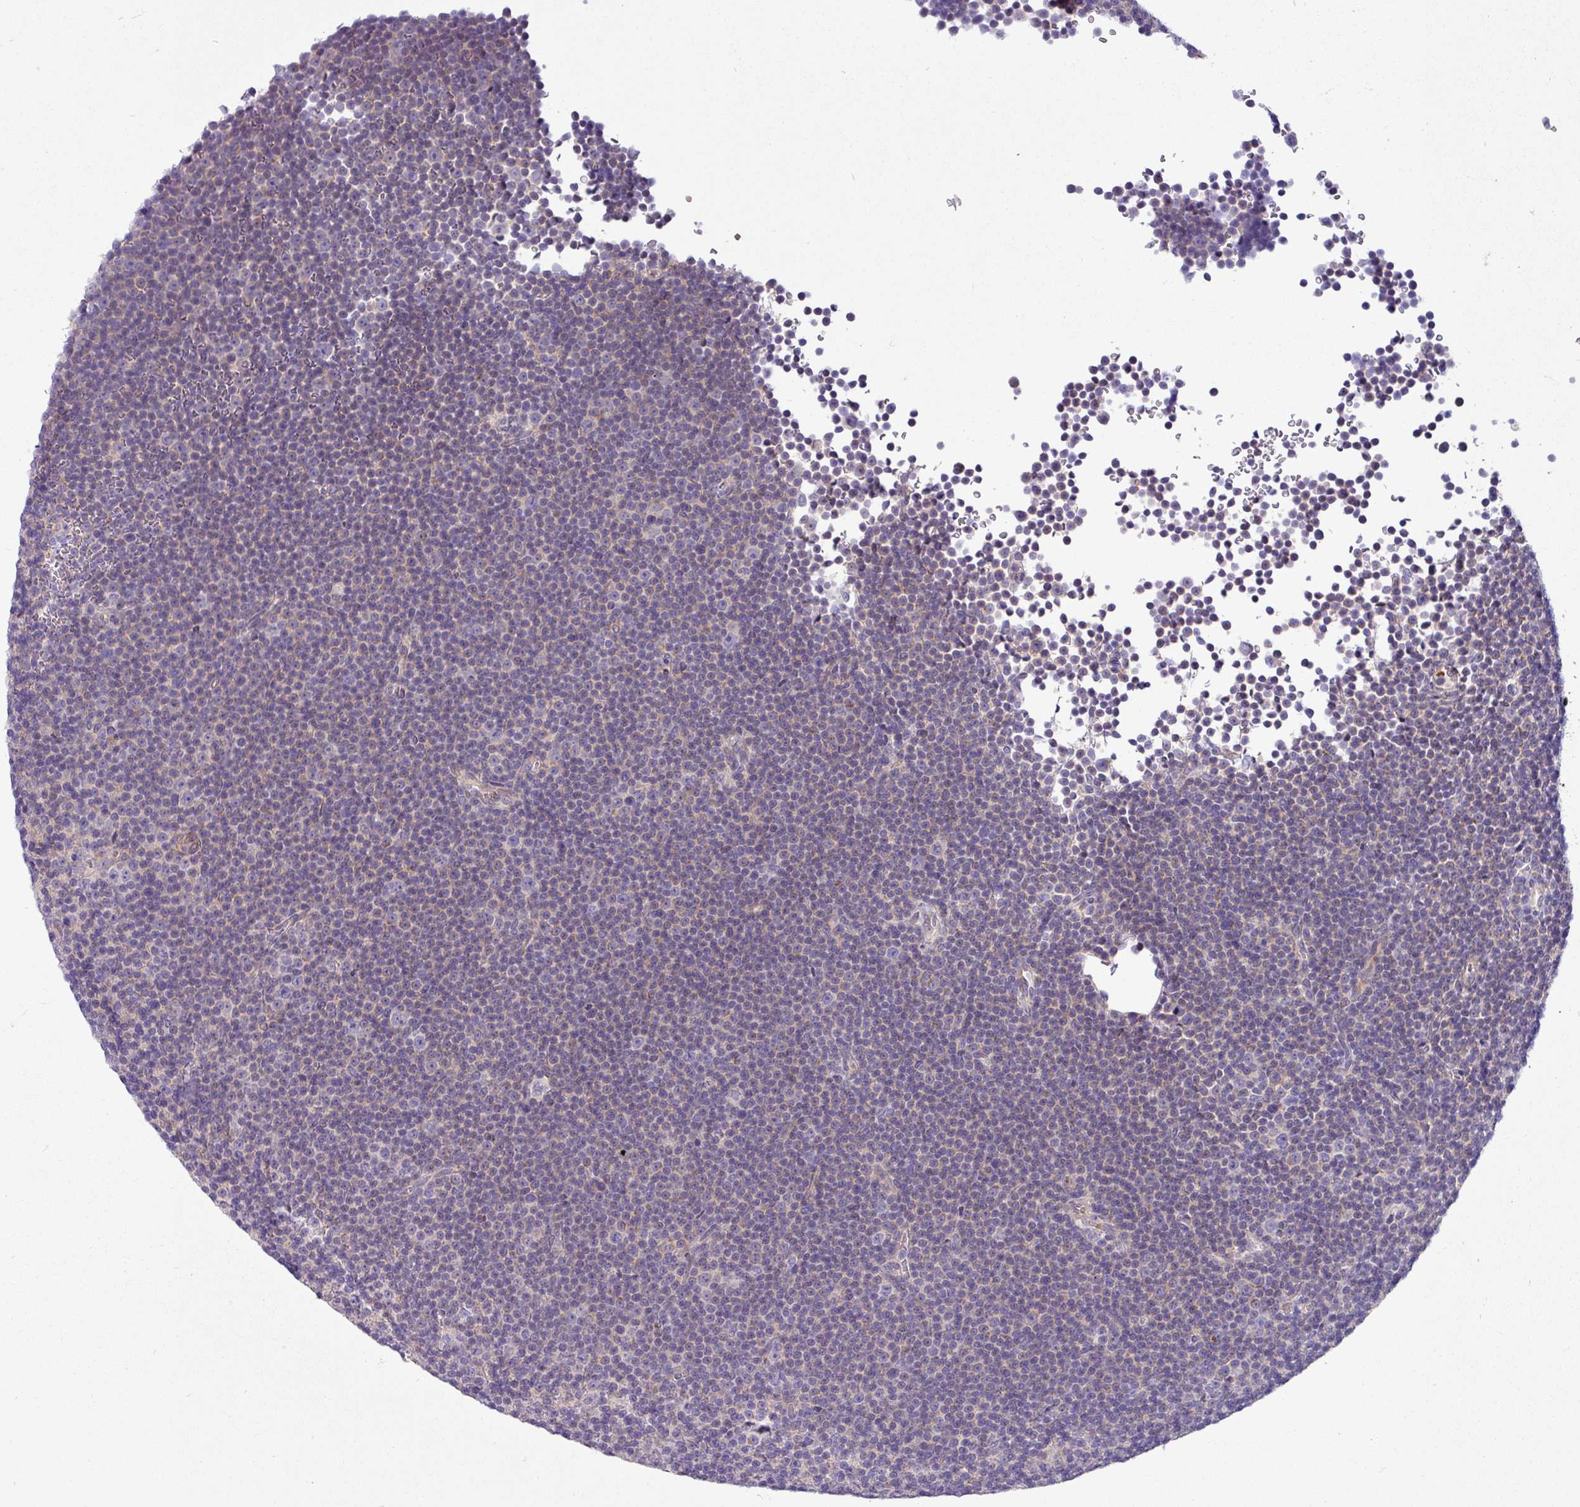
{"staining": {"intensity": "negative", "quantity": "none", "location": "none"}, "tissue": "lymphoma", "cell_type": "Tumor cells", "image_type": "cancer", "snomed": [{"axis": "morphology", "description": "Malignant lymphoma, non-Hodgkin's type, Low grade"}, {"axis": "topography", "description": "Lymph node"}], "caption": "DAB immunohistochemical staining of human lymphoma displays no significant staining in tumor cells.", "gene": "ACAP3", "patient": {"sex": "female", "age": 67}}